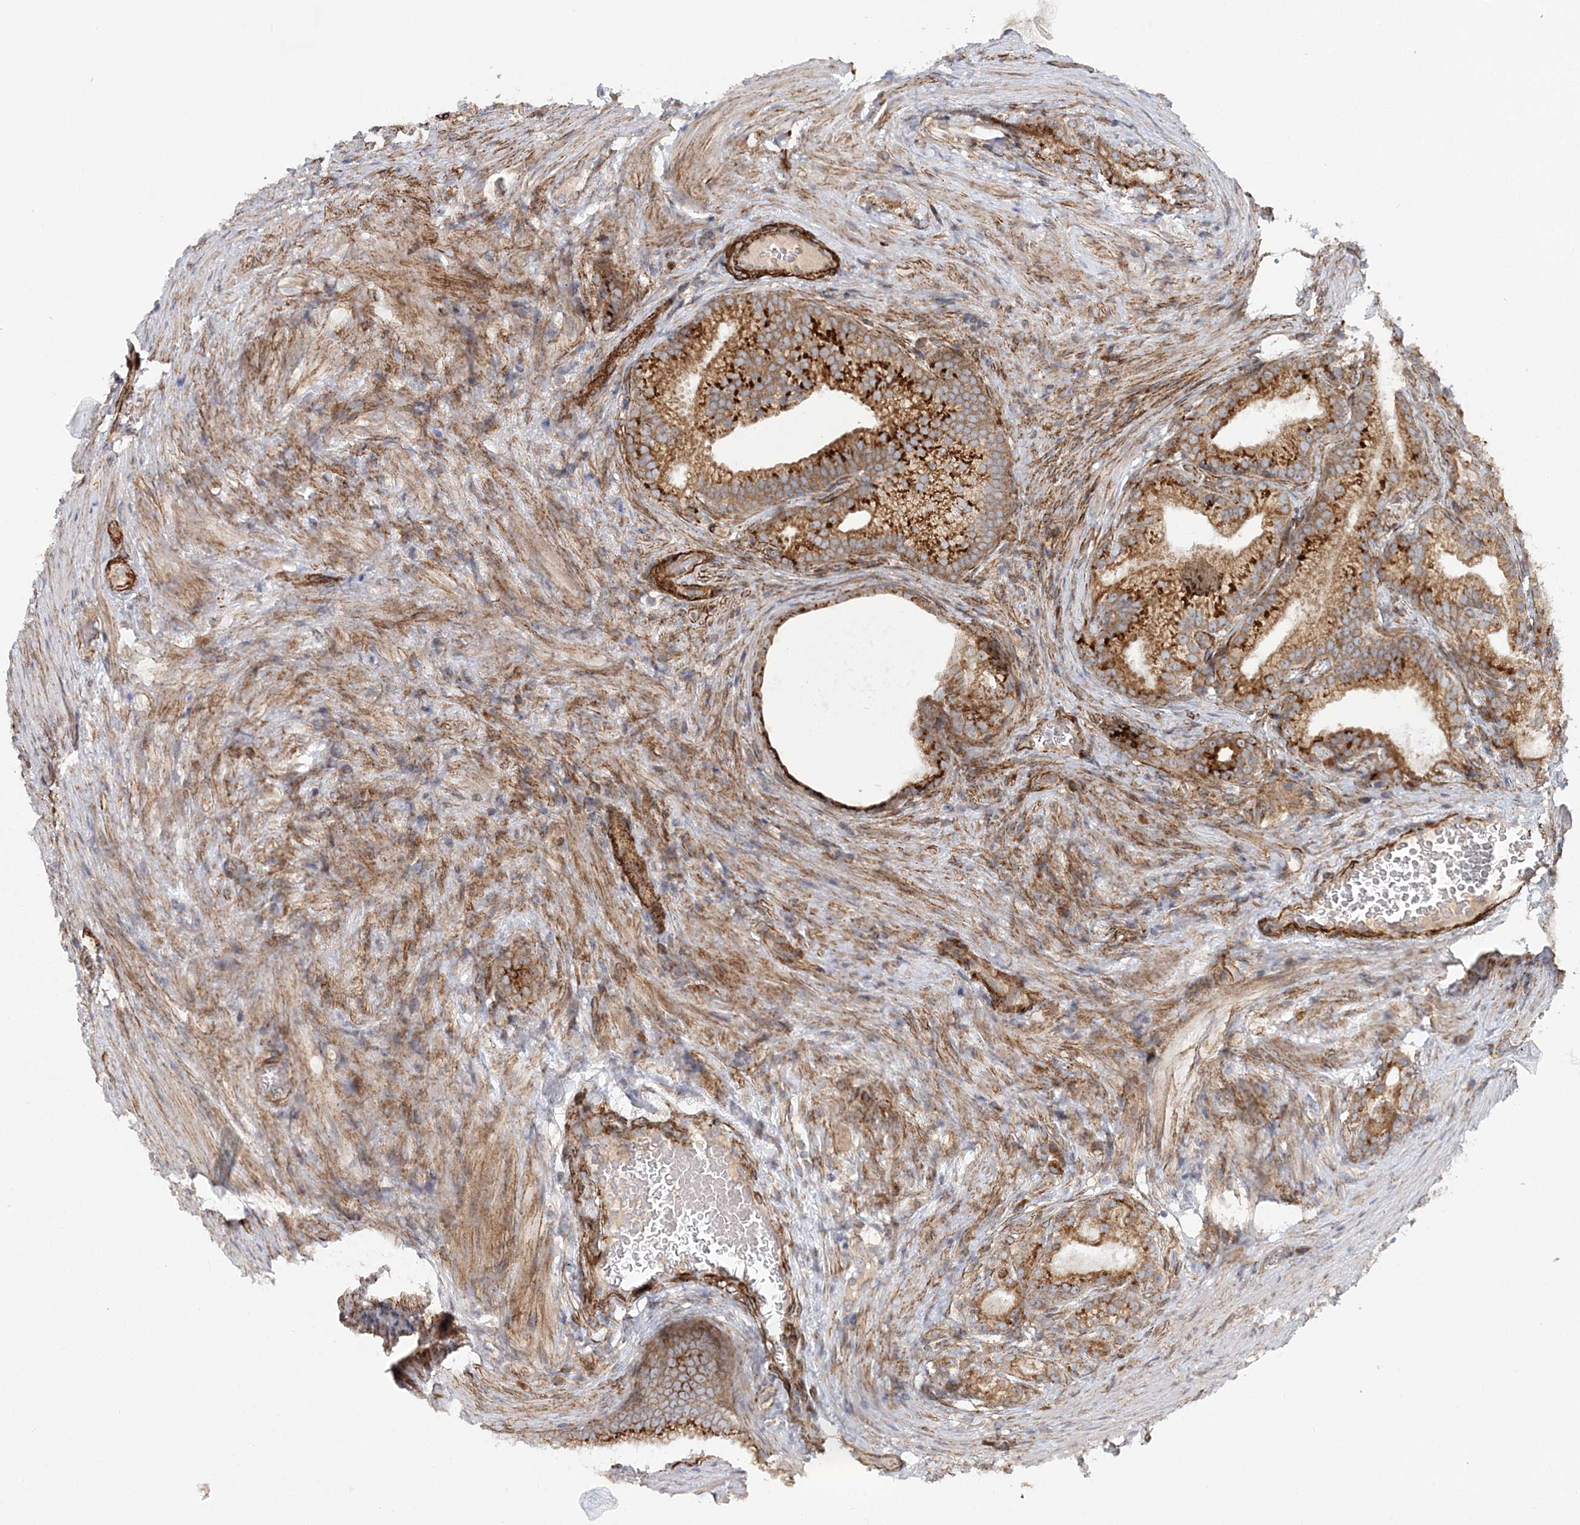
{"staining": {"intensity": "strong", "quantity": ">75%", "location": "cytoplasmic/membranous"}, "tissue": "prostate cancer", "cell_type": "Tumor cells", "image_type": "cancer", "snomed": [{"axis": "morphology", "description": "Adenocarcinoma, Low grade"}, {"axis": "topography", "description": "Prostate"}], "caption": "Protein analysis of prostate low-grade adenocarcinoma tissue demonstrates strong cytoplasmic/membranous staining in about >75% of tumor cells.", "gene": "NBAS", "patient": {"sex": "male", "age": 71}}